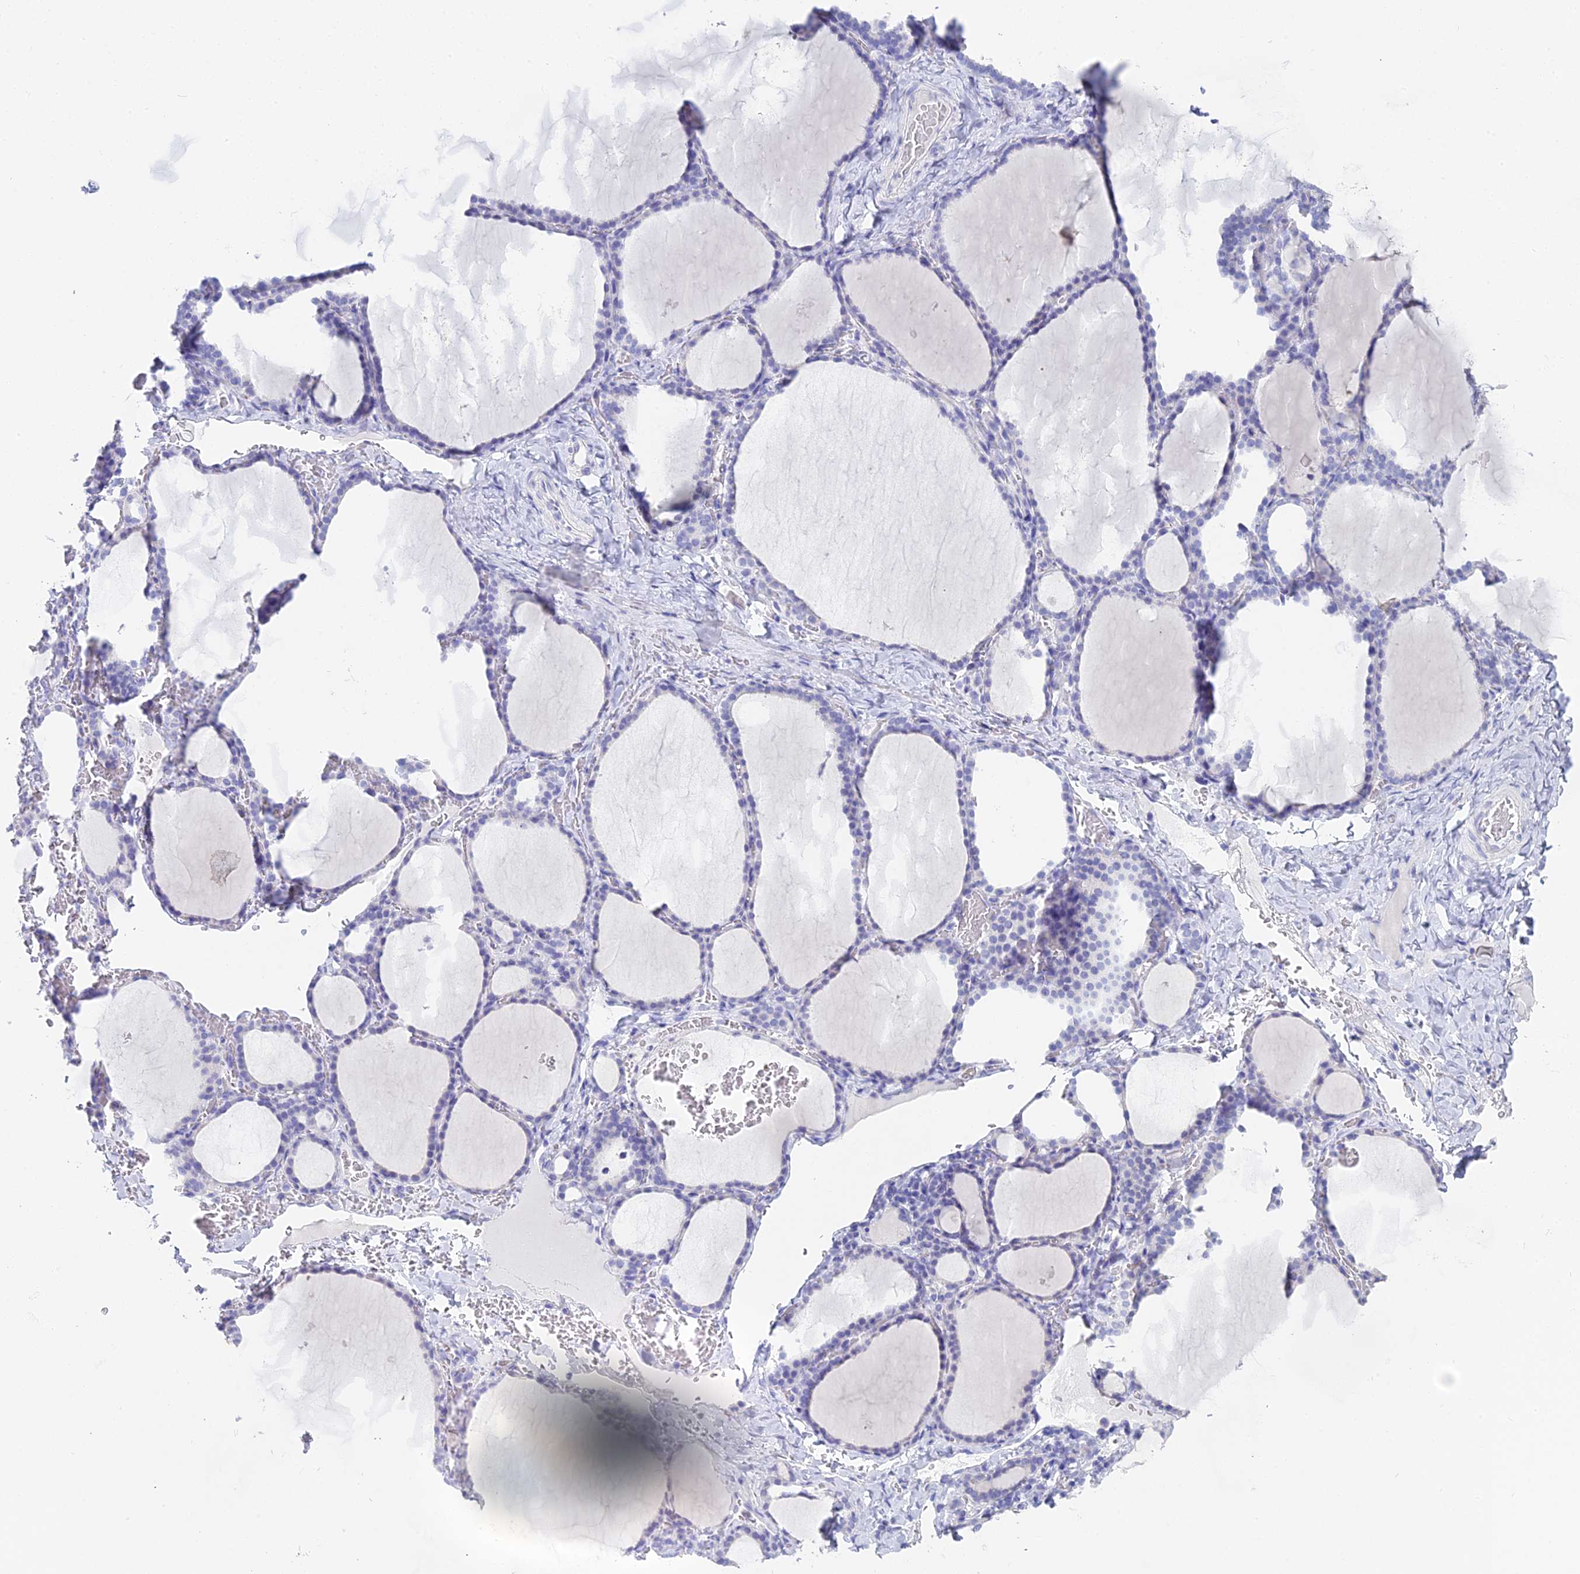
{"staining": {"intensity": "negative", "quantity": "none", "location": "none"}, "tissue": "thyroid gland", "cell_type": "Glandular cells", "image_type": "normal", "snomed": [{"axis": "morphology", "description": "Normal tissue, NOS"}, {"axis": "topography", "description": "Thyroid gland"}], "caption": "Immunohistochemical staining of benign human thyroid gland exhibits no significant positivity in glandular cells.", "gene": "S100A7", "patient": {"sex": "female", "age": 39}}